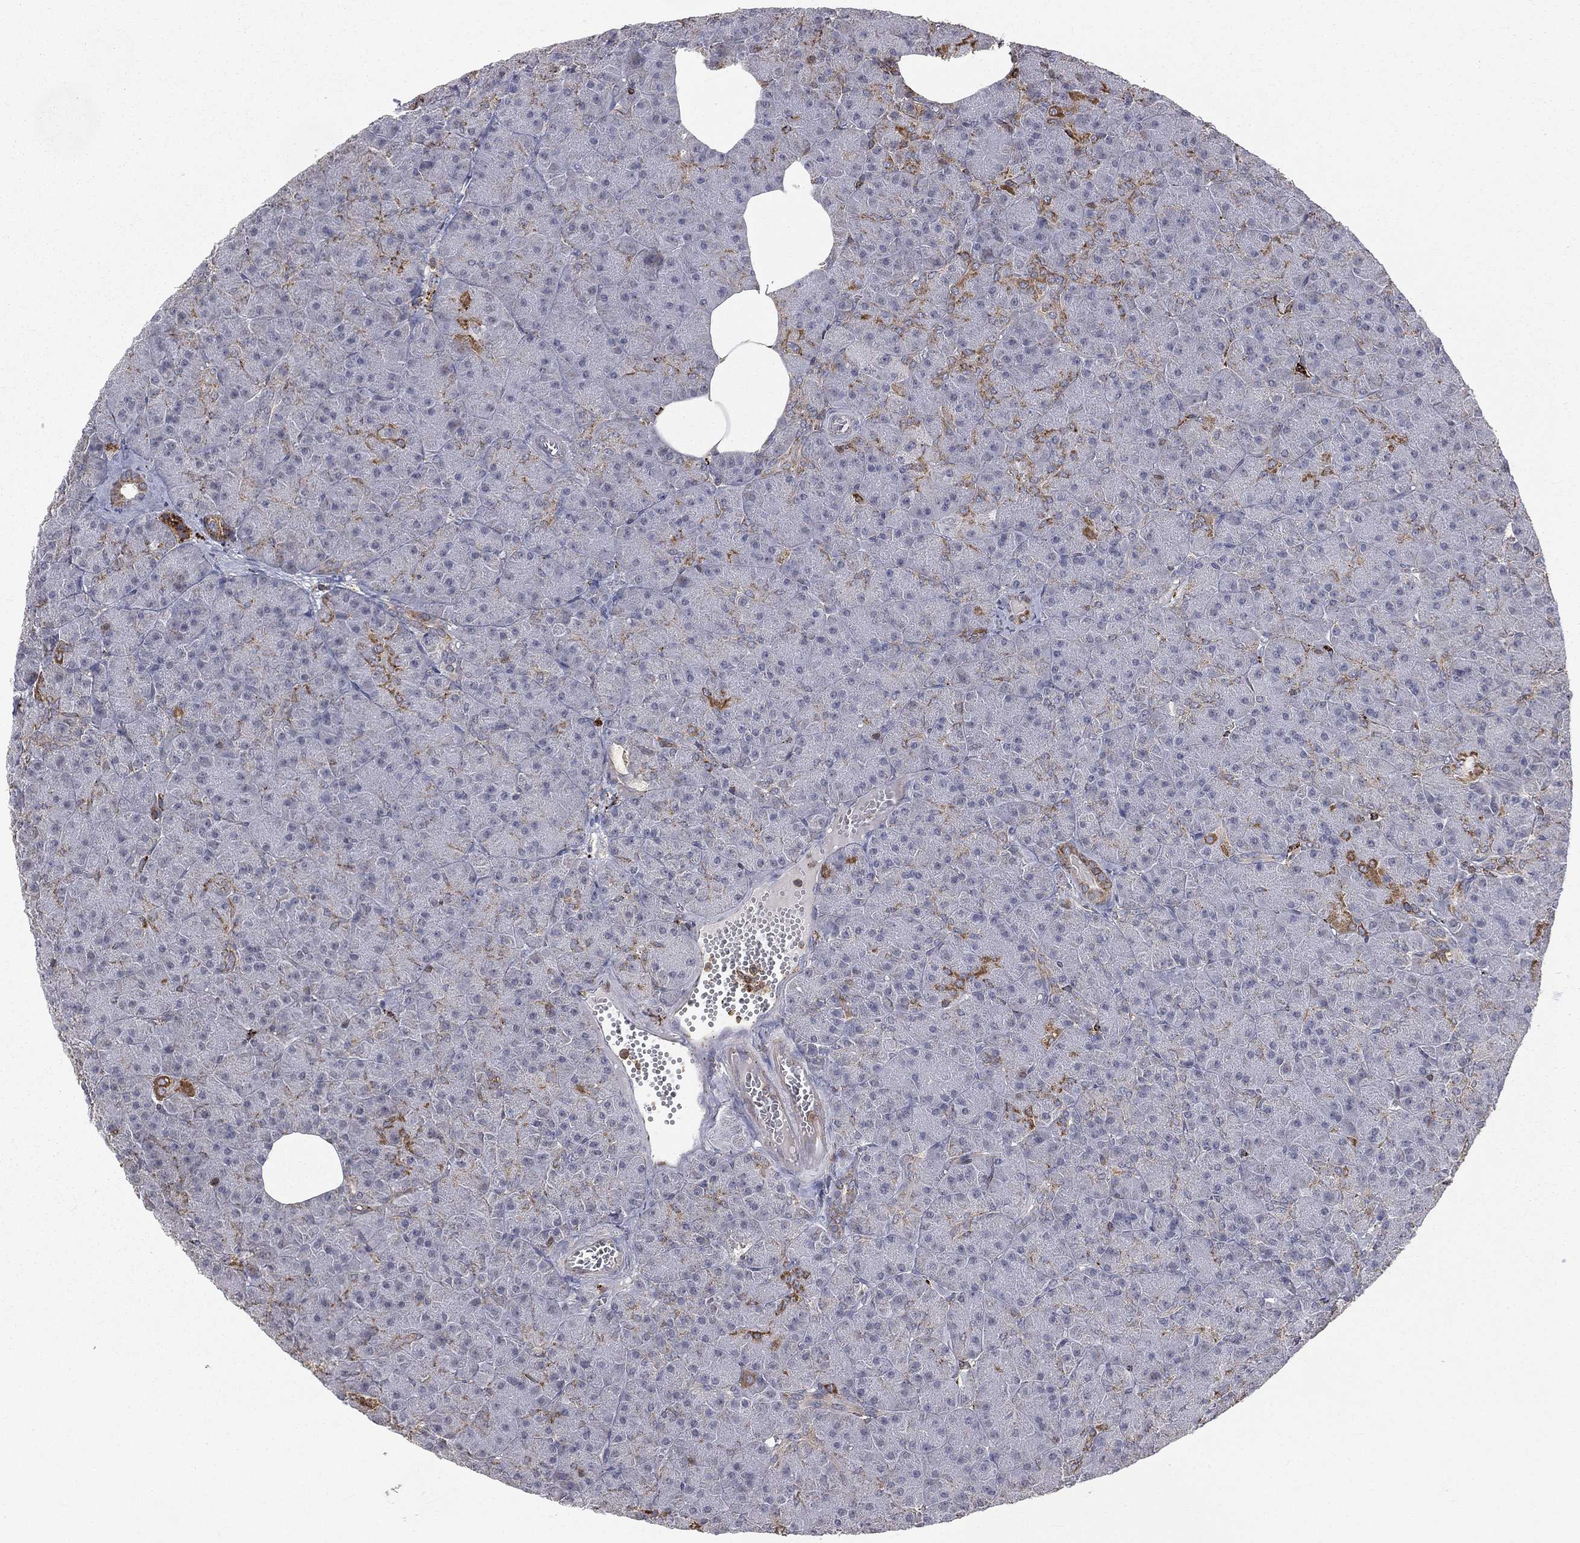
{"staining": {"intensity": "strong", "quantity": "<25%", "location": "cytoplasmic/membranous"}, "tissue": "pancreas", "cell_type": "Exocrine glandular cells", "image_type": "normal", "snomed": [{"axis": "morphology", "description": "Normal tissue, NOS"}, {"axis": "topography", "description": "Pancreas"}], "caption": "Immunohistochemical staining of unremarkable pancreas demonstrates strong cytoplasmic/membranous protein expression in about <25% of exocrine glandular cells.", "gene": "RIN3", "patient": {"sex": "male", "age": 61}}